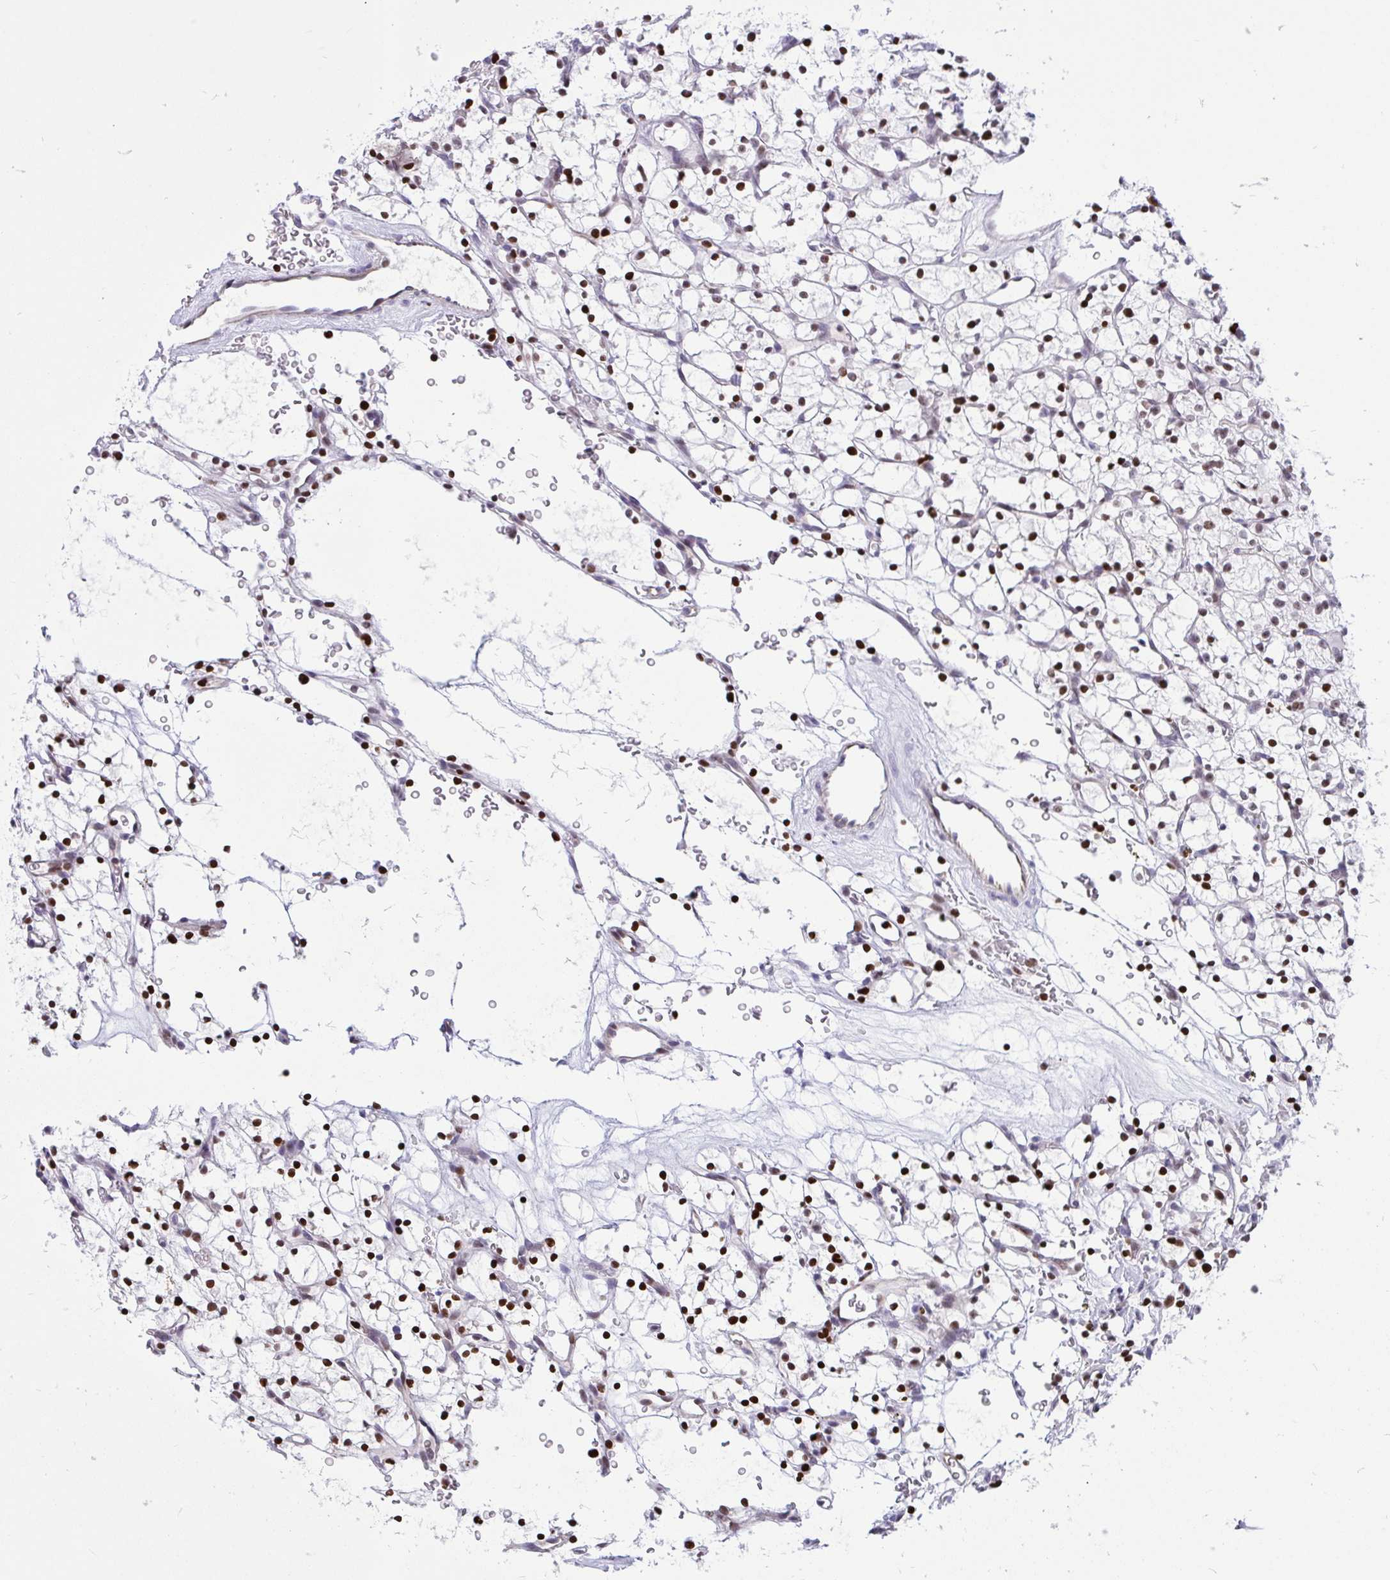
{"staining": {"intensity": "moderate", "quantity": "25%-75%", "location": "nuclear"}, "tissue": "renal cancer", "cell_type": "Tumor cells", "image_type": "cancer", "snomed": [{"axis": "morphology", "description": "Adenocarcinoma, NOS"}, {"axis": "topography", "description": "Kidney"}], "caption": "Protein staining by immunohistochemistry (IHC) demonstrates moderate nuclear expression in about 25%-75% of tumor cells in renal cancer (adenocarcinoma).", "gene": "HMGB2", "patient": {"sex": "female", "age": 64}}